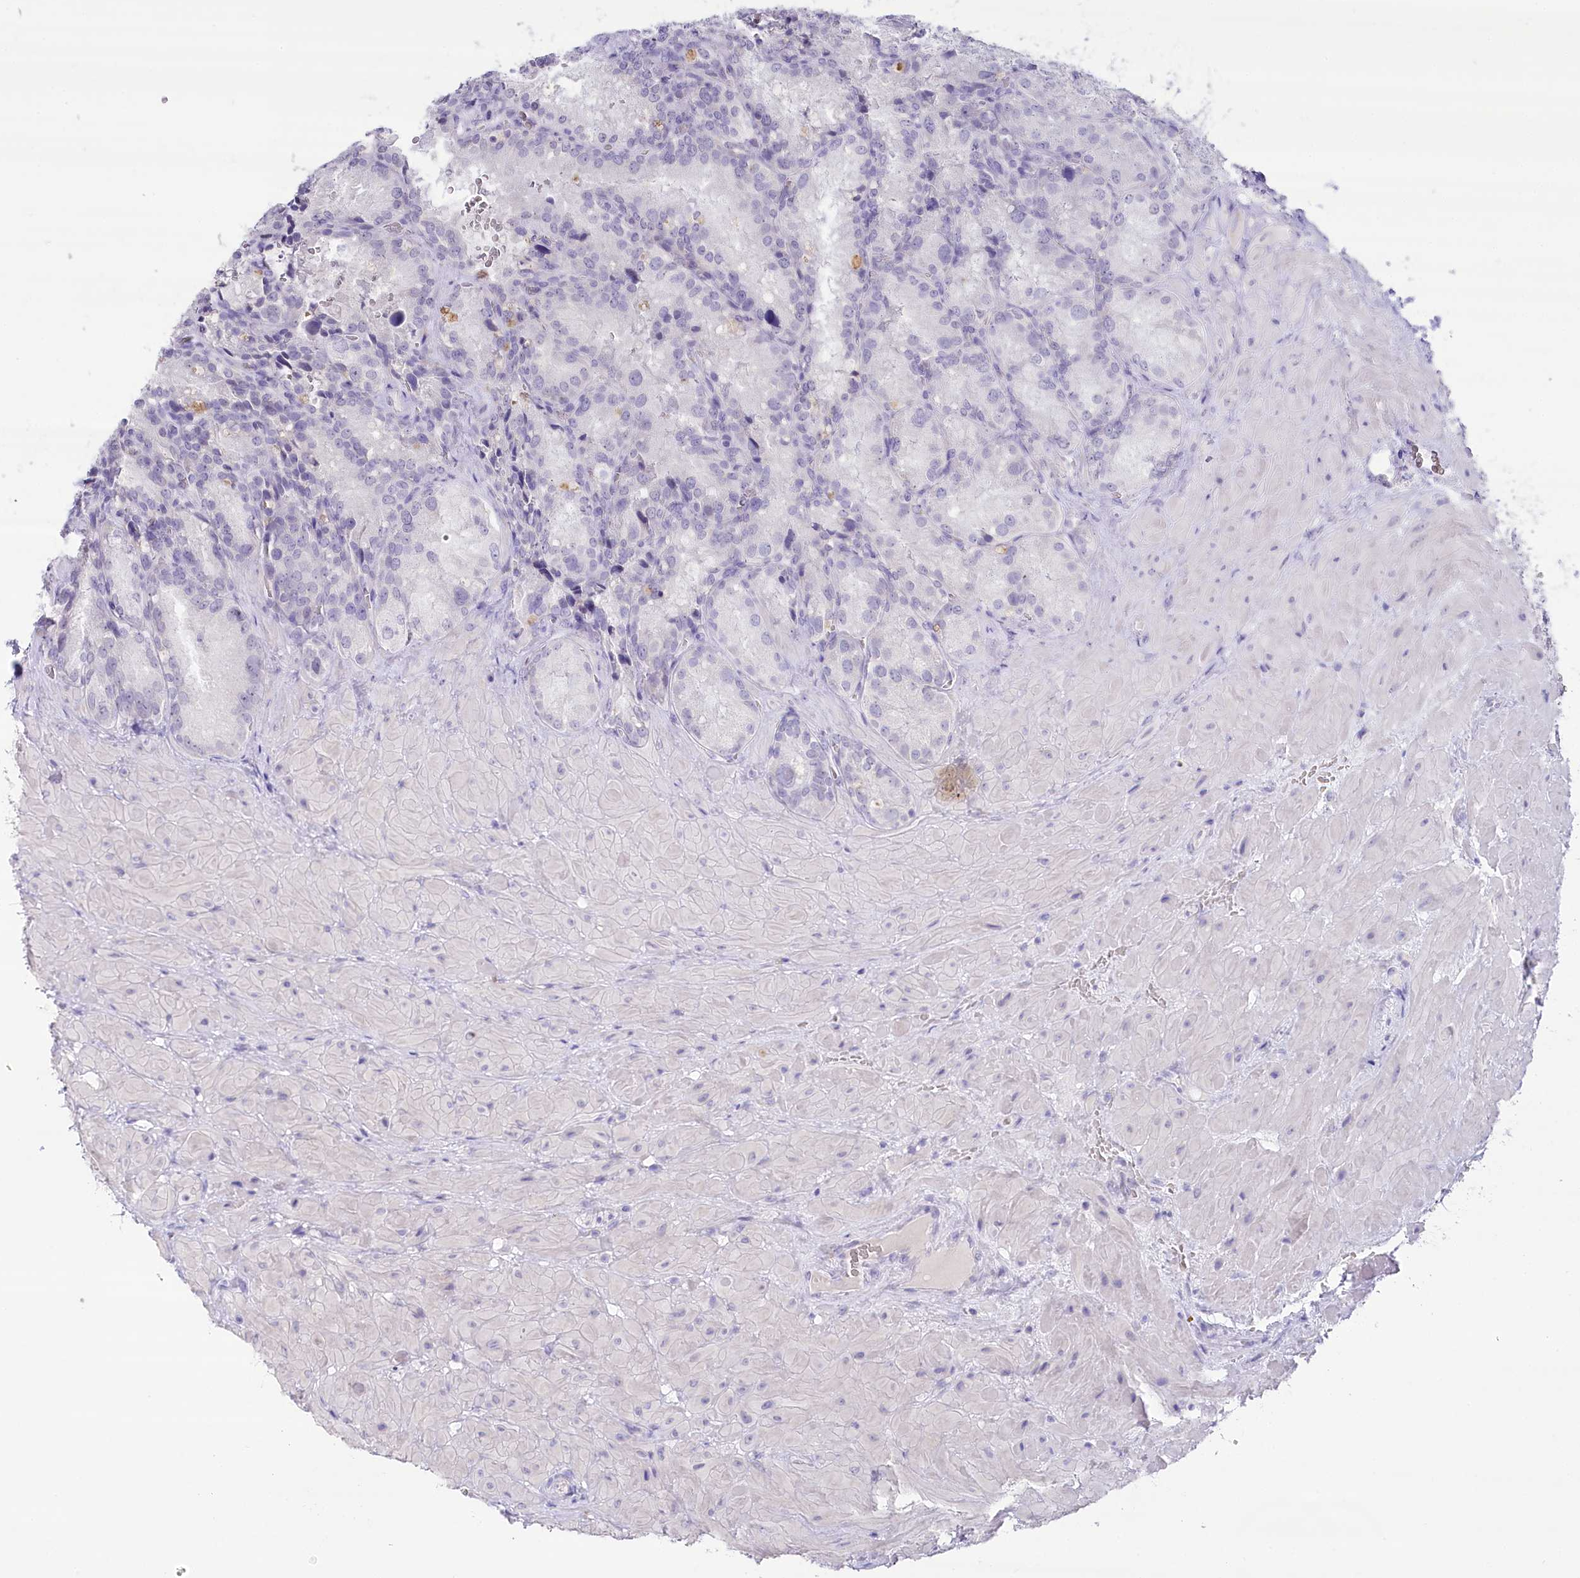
{"staining": {"intensity": "negative", "quantity": "none", "location": "none"}, "tissue": "seminal vesicle", "cell_type": "Glandular cells", "image_type": "normal", "snomed": [{"axis": "morphology", "description": "Normal tissue, NOS"}, {"axis": "topography", "description": "Seminal veicle"}], "caption": "Immunohistochemistry (IHC) of unremarkable seminal vesicle demonstrates no staining in glandular cells. (DAB immunohistochemistry visualized using brightfield microscopy, high magnification).", "gene": "MYOZ1", "patient": {"sex": "male", "age": 62}}